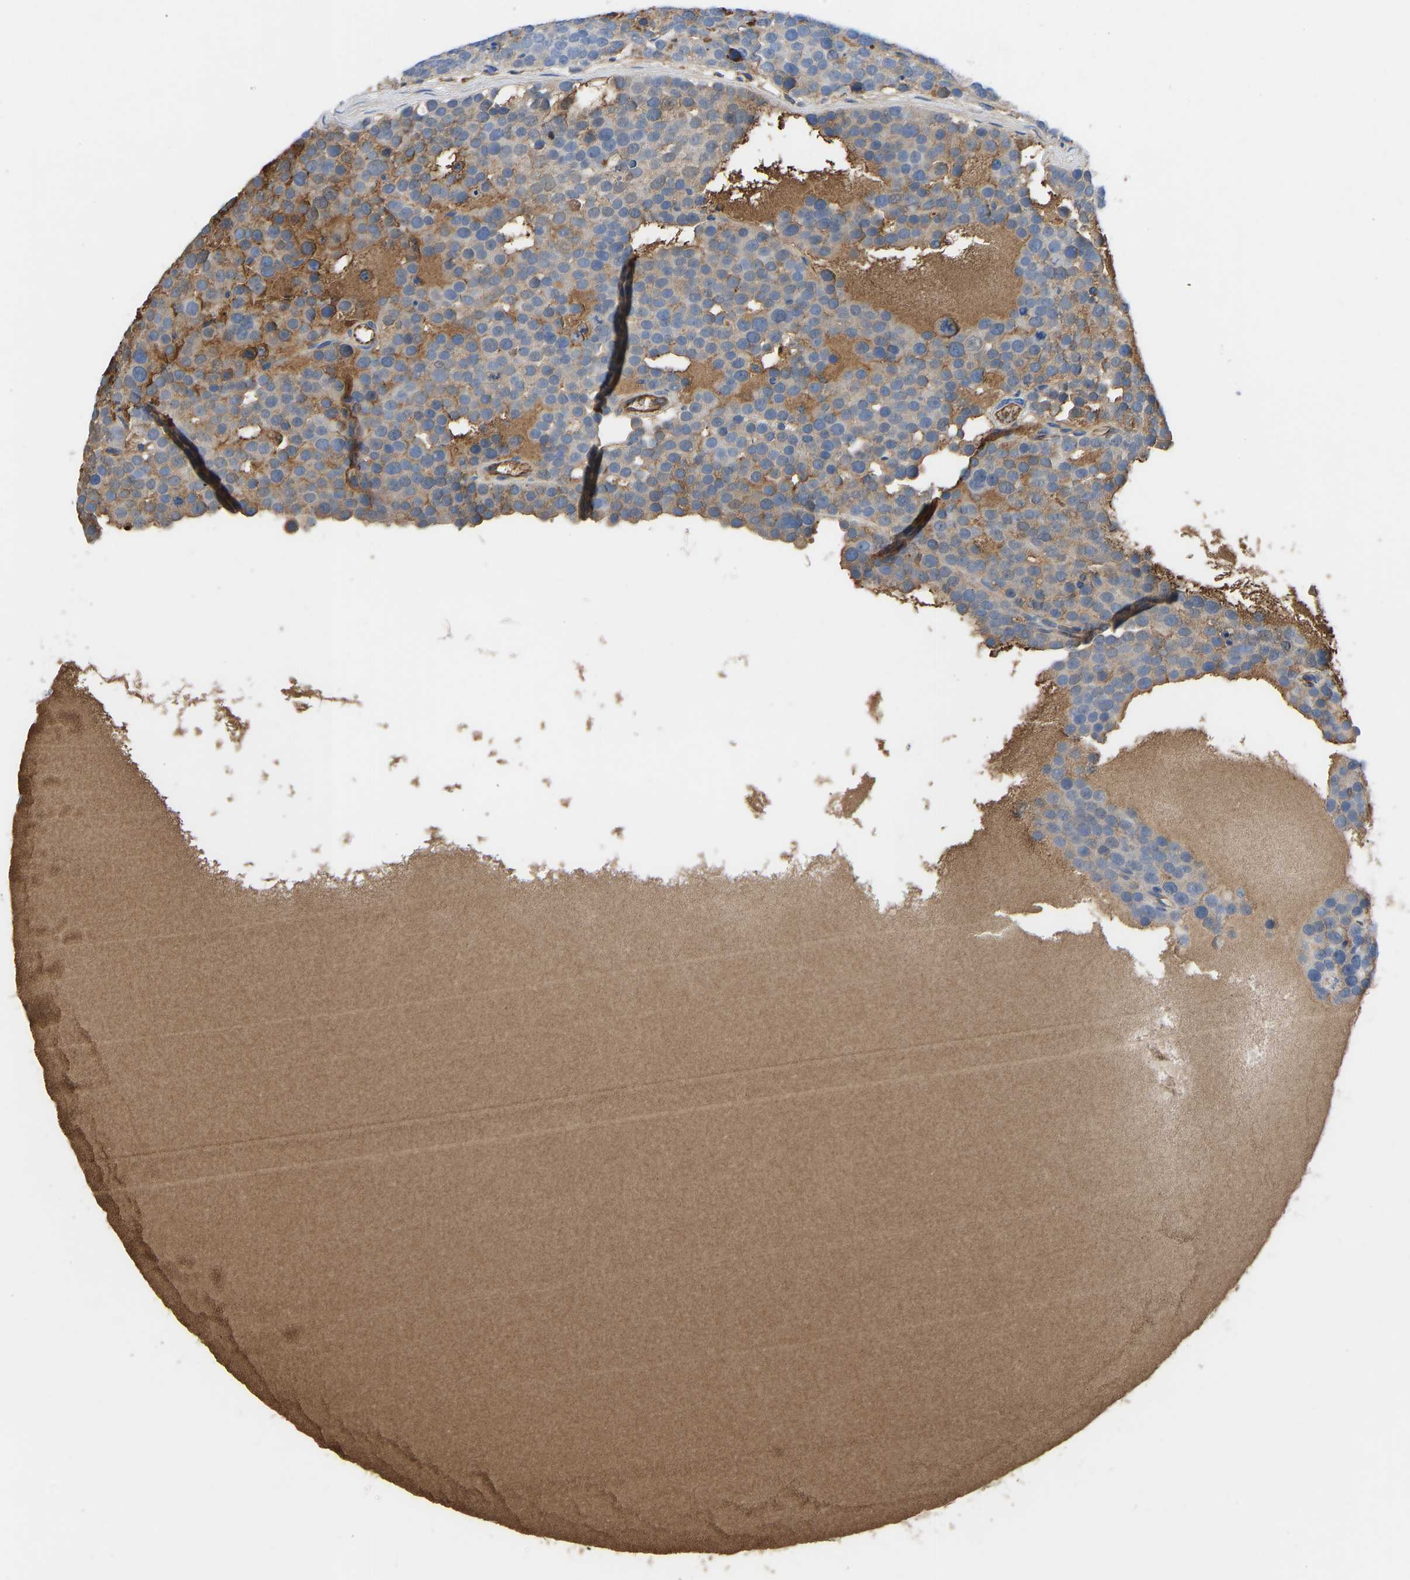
{"staining": {"intensity": "weak", "quantity": "25%-75%", "location": "cytoplasmic/membranous"}, "tissue": "testis cancer", "cell_type": "Tumor cells", "image_type": "cancer", "snomed": [{"axis": "morphology", "description": "Seminoma, NOS"}, {"axis": "topography", "description": "Testis"}], "caption": "Protein analysis of testis cancer (seminoma) tissue displays weak cytoplasmic/membranous expression in approximately 25%-75% of tumor cells.", "gene": "HSPG2", "patient": {"sex": "male", "age": 71}}